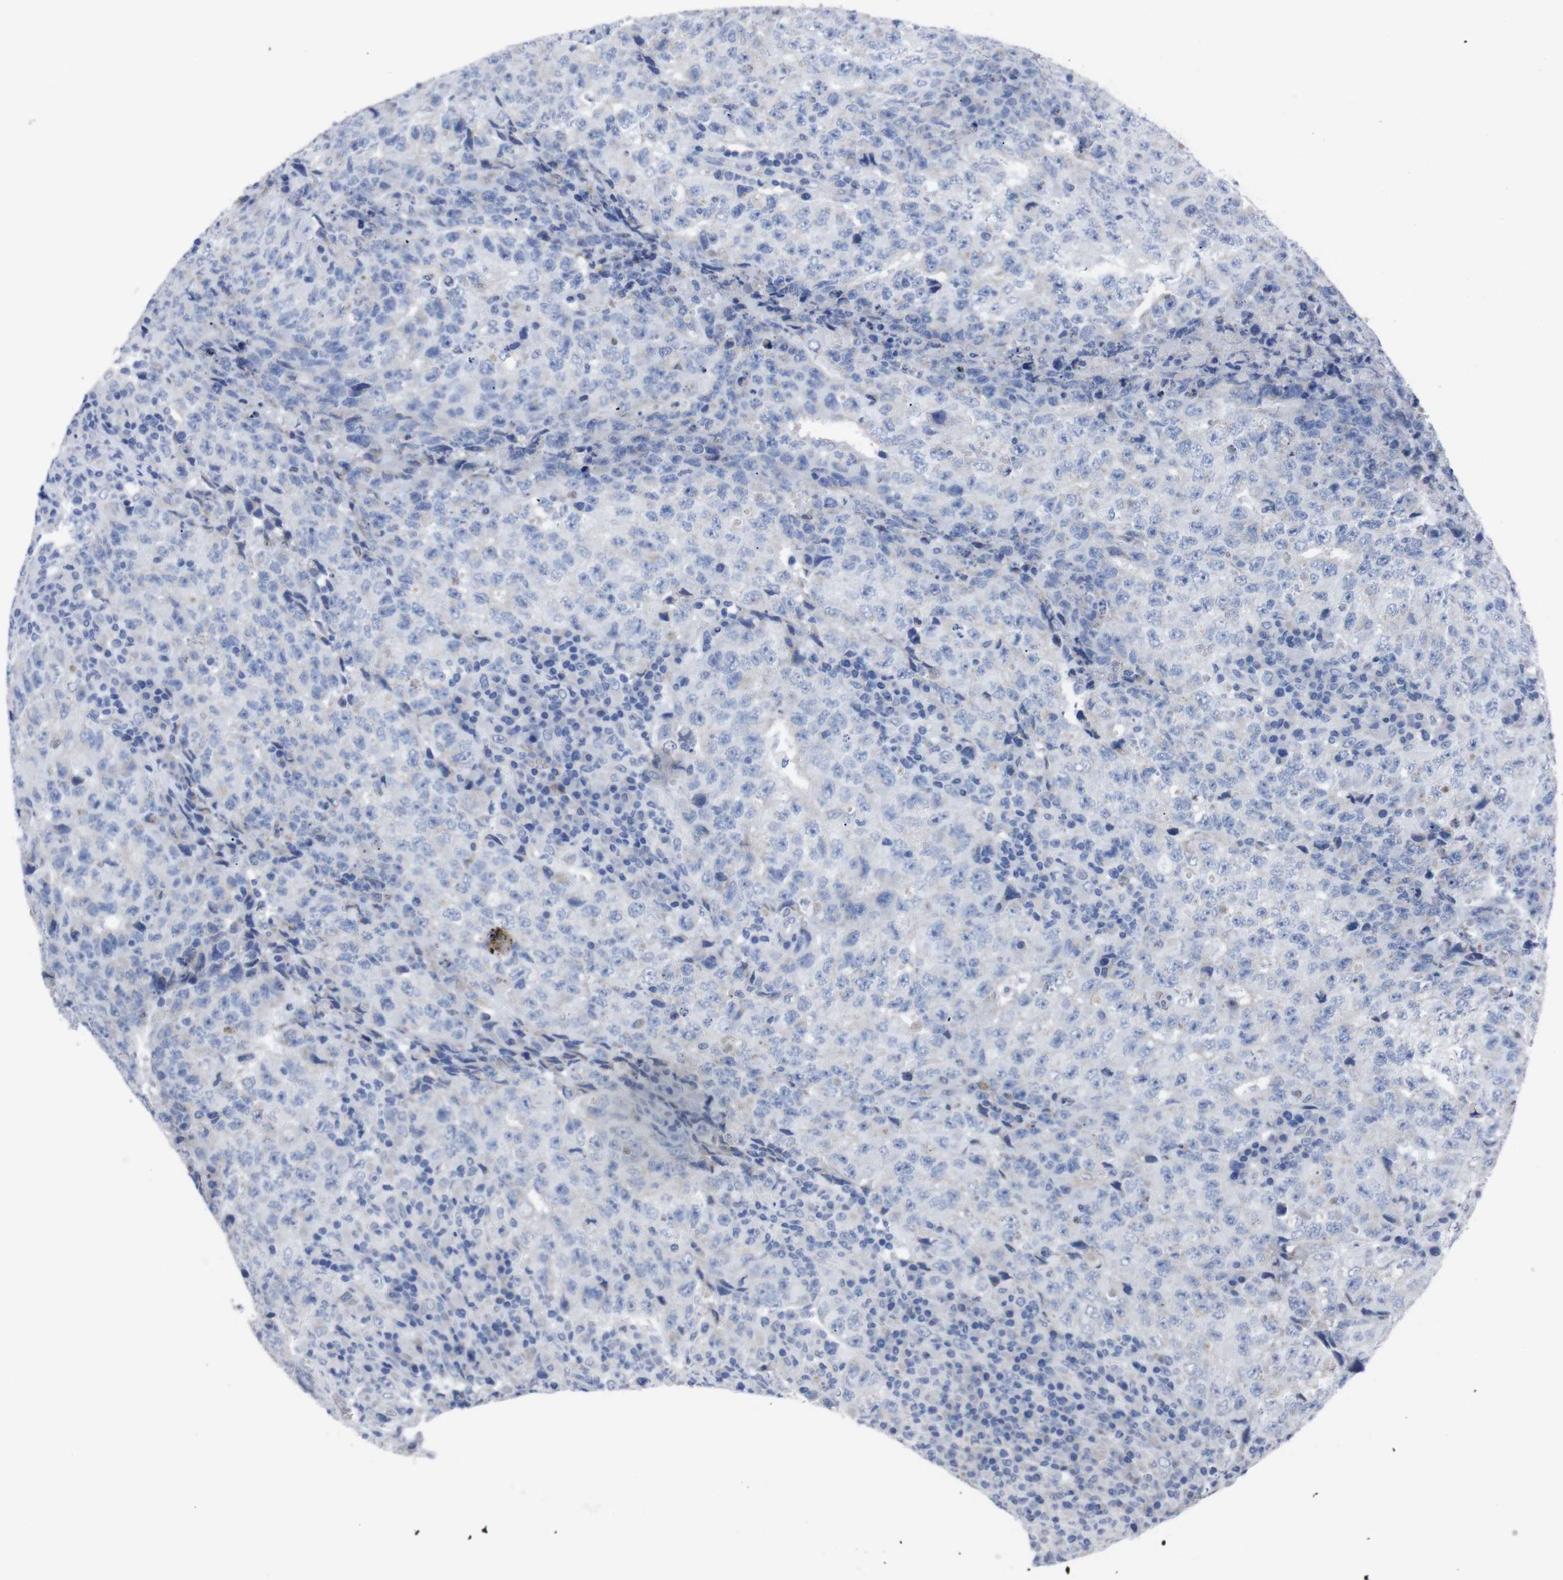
{"staining": {"intensity": "negative", "quantity": "none", "location": "none"}, "tissue": "testis cancer", "cell_type": "Tumor cells", "image_type": "cancer", "snomed": [{"axis": "morphology", "description": "Necrosis, NOS"}, {"axis": "morphology", "description": "Carcinoma, Embryonal, NOS"}, {"axis": "topography", "description": "Testis"}], "caption": "Micrograph shows no protein staining in tumor cells of testis cancer (embryonal carcinoma) tissue.", "gene": "GJB2", "patient": {"sex": "male", "age": 19}}